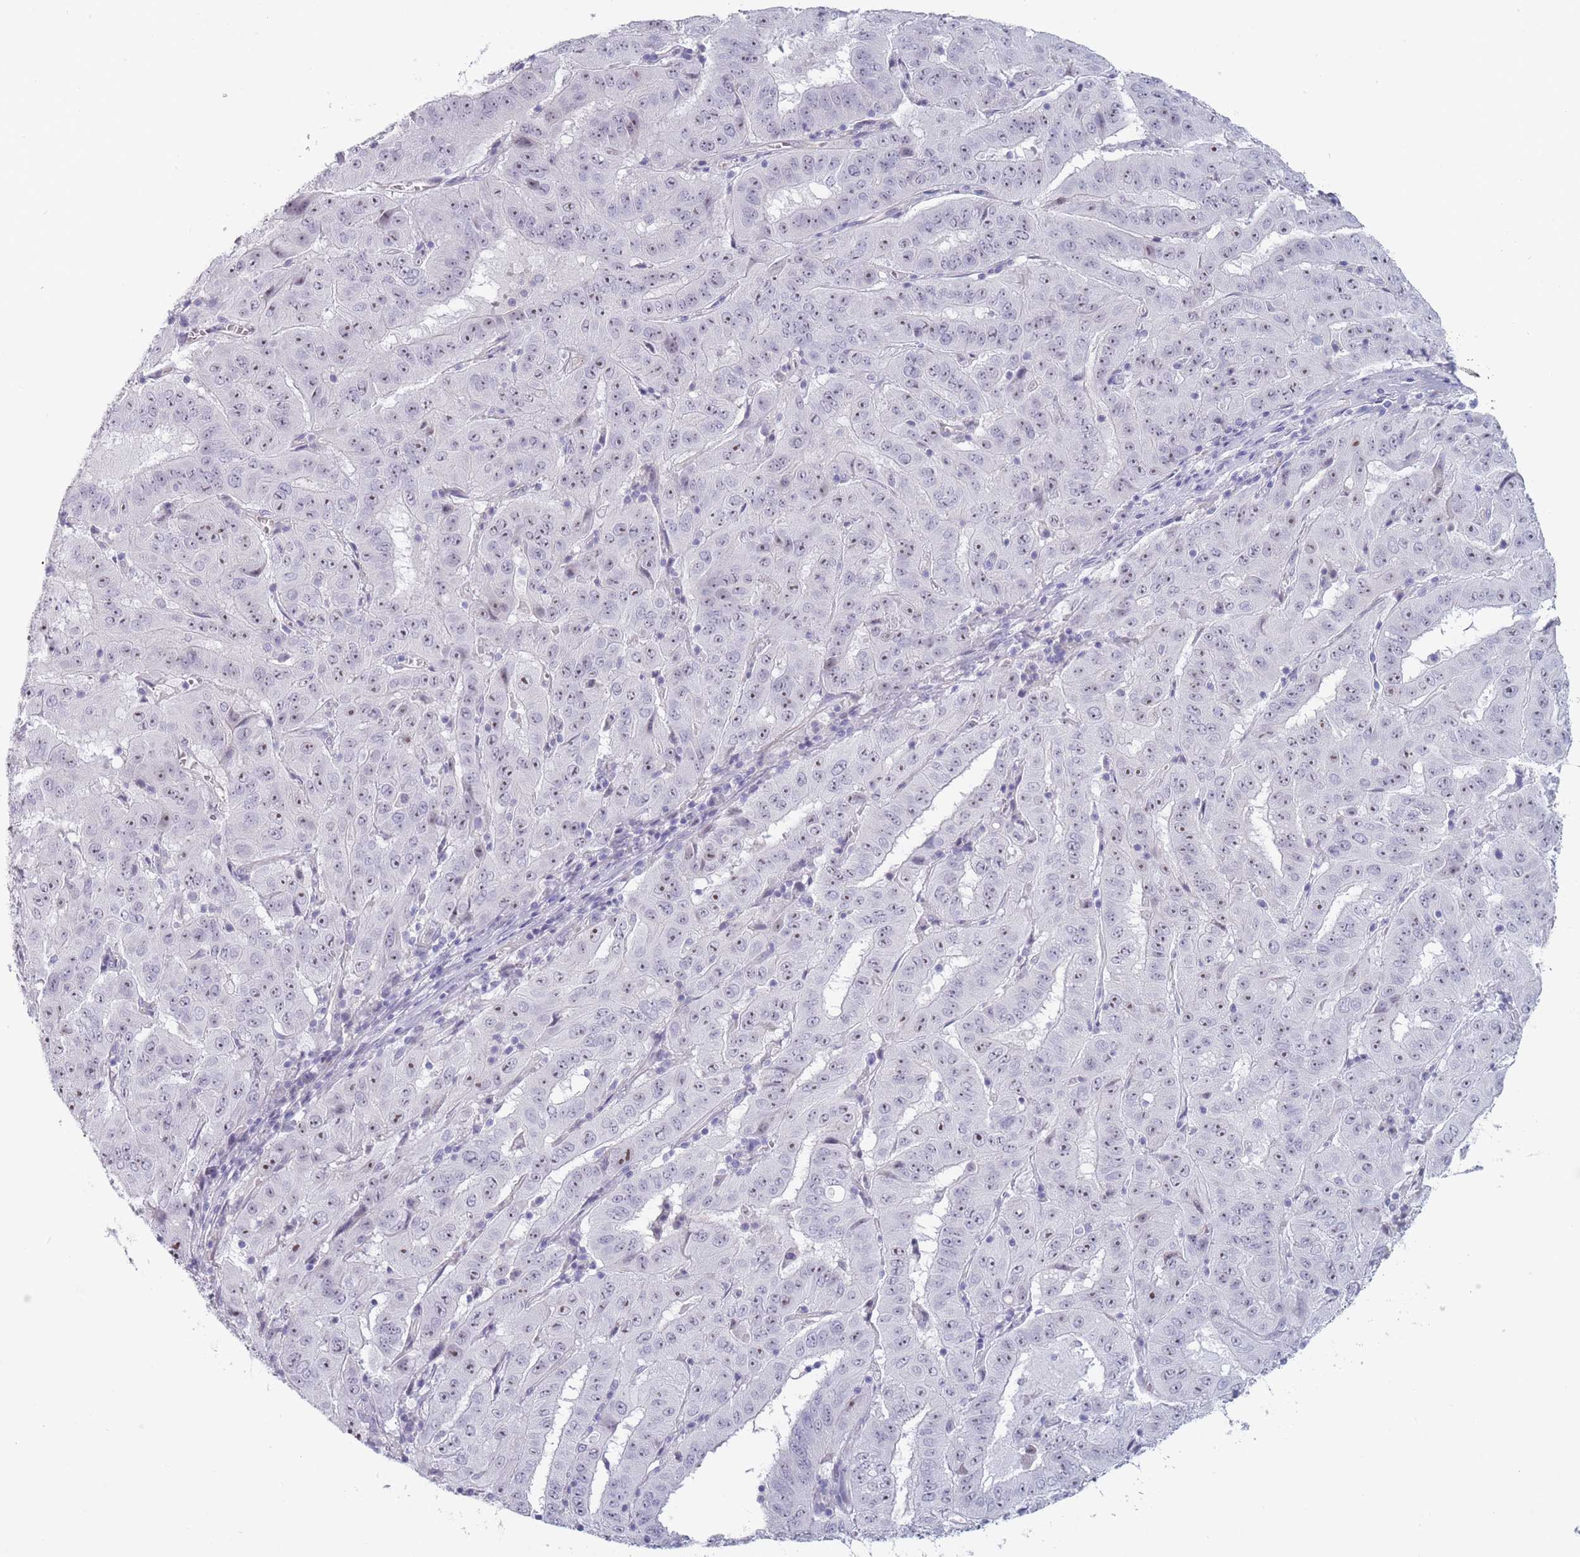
{"staining": {"intensity": "moderate", "quantity": "25%-75%", "location": "nuclear"}, "tissue": "pancreatic cancer", "cell_type": "Tumor cells", "image_type": "cancer", "snomed": [{"axis": "morphology", "description": "Adenocarcinoma, NOS"}, {"axis": "topography", "description": "Pancreas"}], "caption": "A micrograph of human adenocarcinoma (pancreatic) stained for a protein exhibits moderate nuclear brown staining in tumor cells.", "gene": "ROS1", "patient": {"sex": "male", "age": 63}}